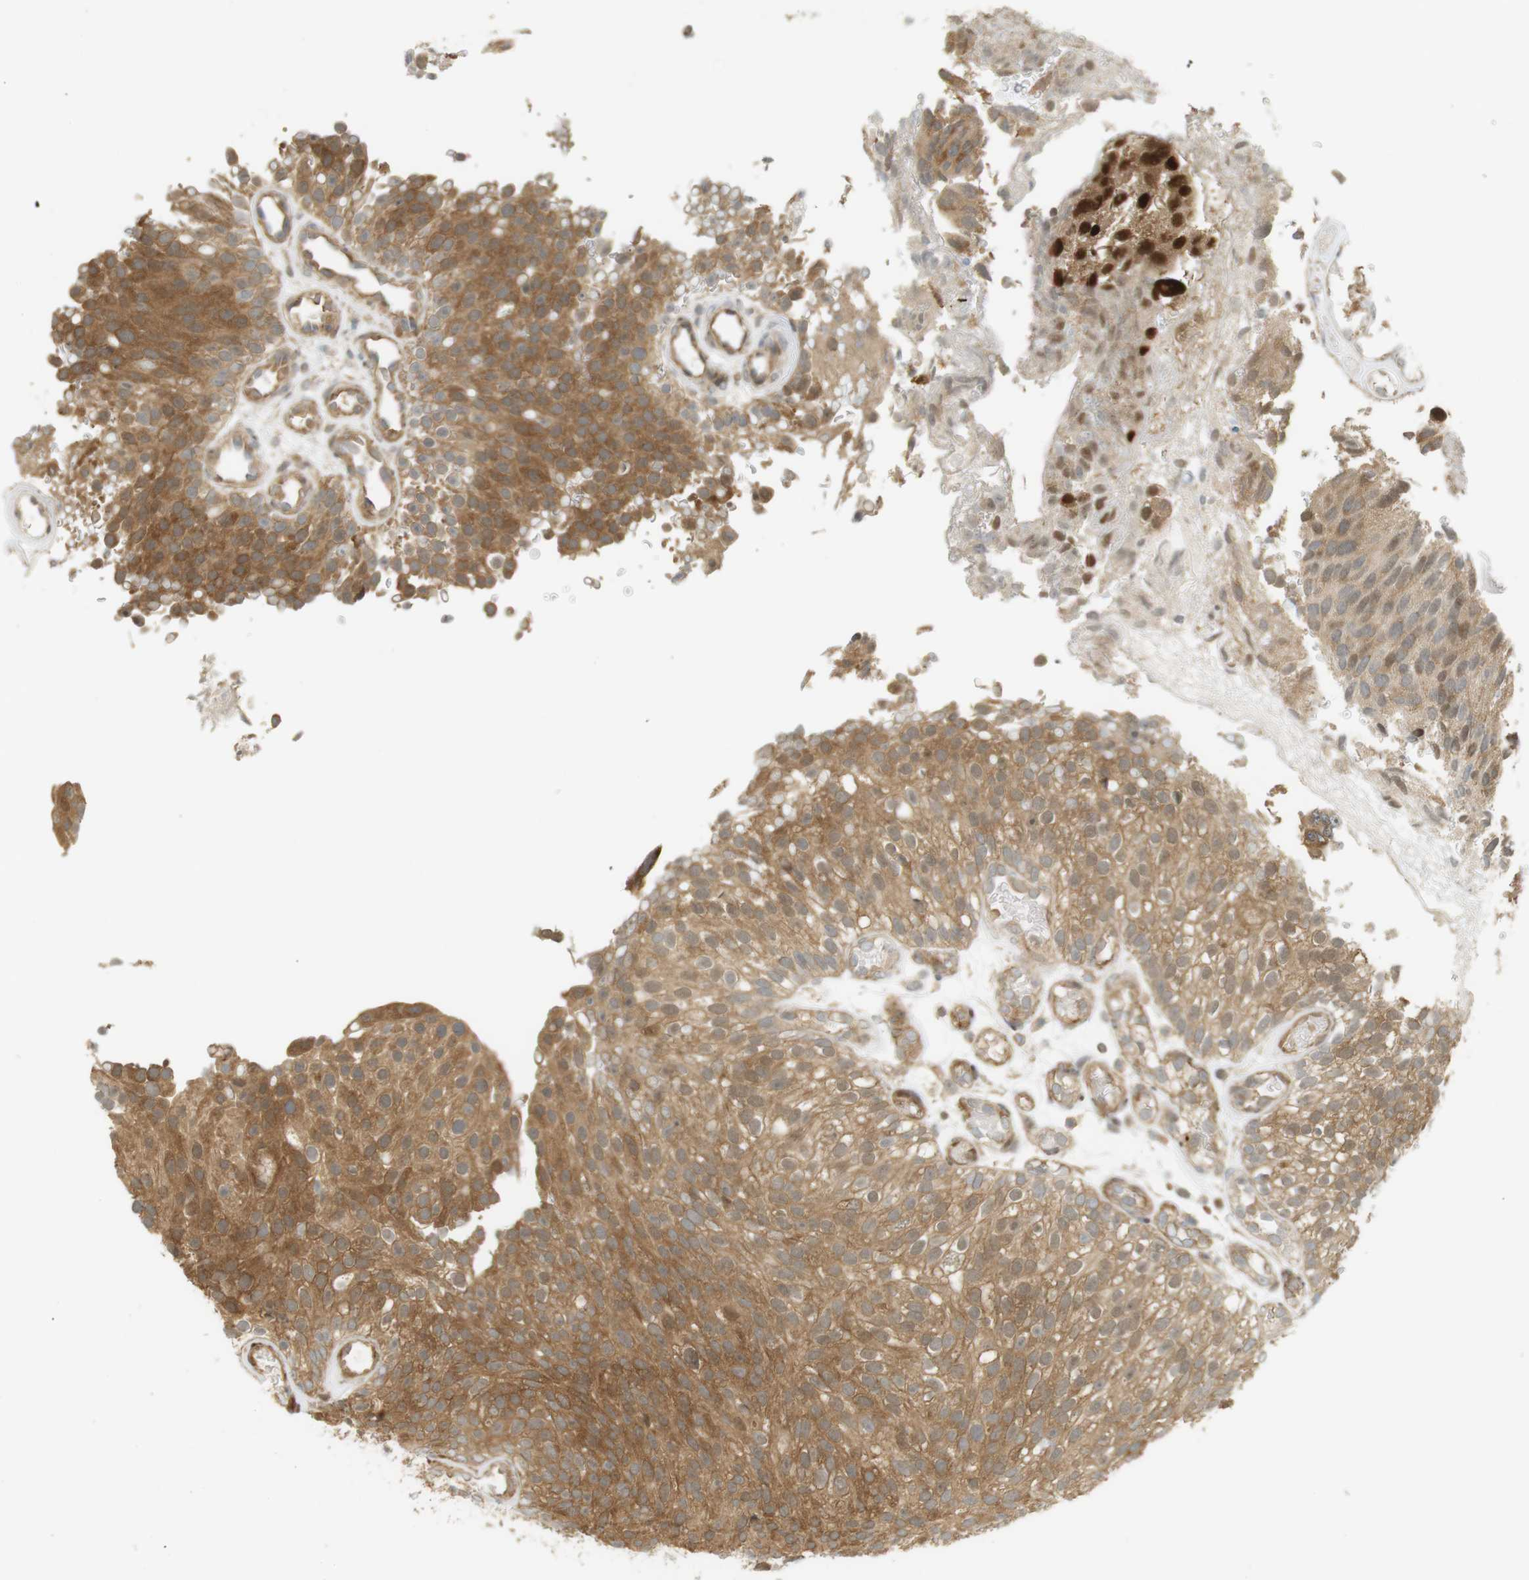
{"staining": {"intensity": "moderate", "quantity": ">75%", "location": "cytoplasmic/membranous,nuclear"}, "tissue": "urothelial cancer", "cell_type": "Tumor cells", "image_type": "cancer", "snomed": [{"axis": "morphology", "description": "Urothelial carcinoma, Low grade"}, {"axis": "topography", "description": "Urinary bladder"}], "caption": "Urothelial cancer was stained to show a protein in brown. There is medium levels of moderate cytoplasmic/membranous and nuclear expression in about >75% of tumor cells. The protein is shown in brown color, while the nuclei are stained blue.", "gene": "PA2G4", "patient": {"sex": "male", "age": 78}}